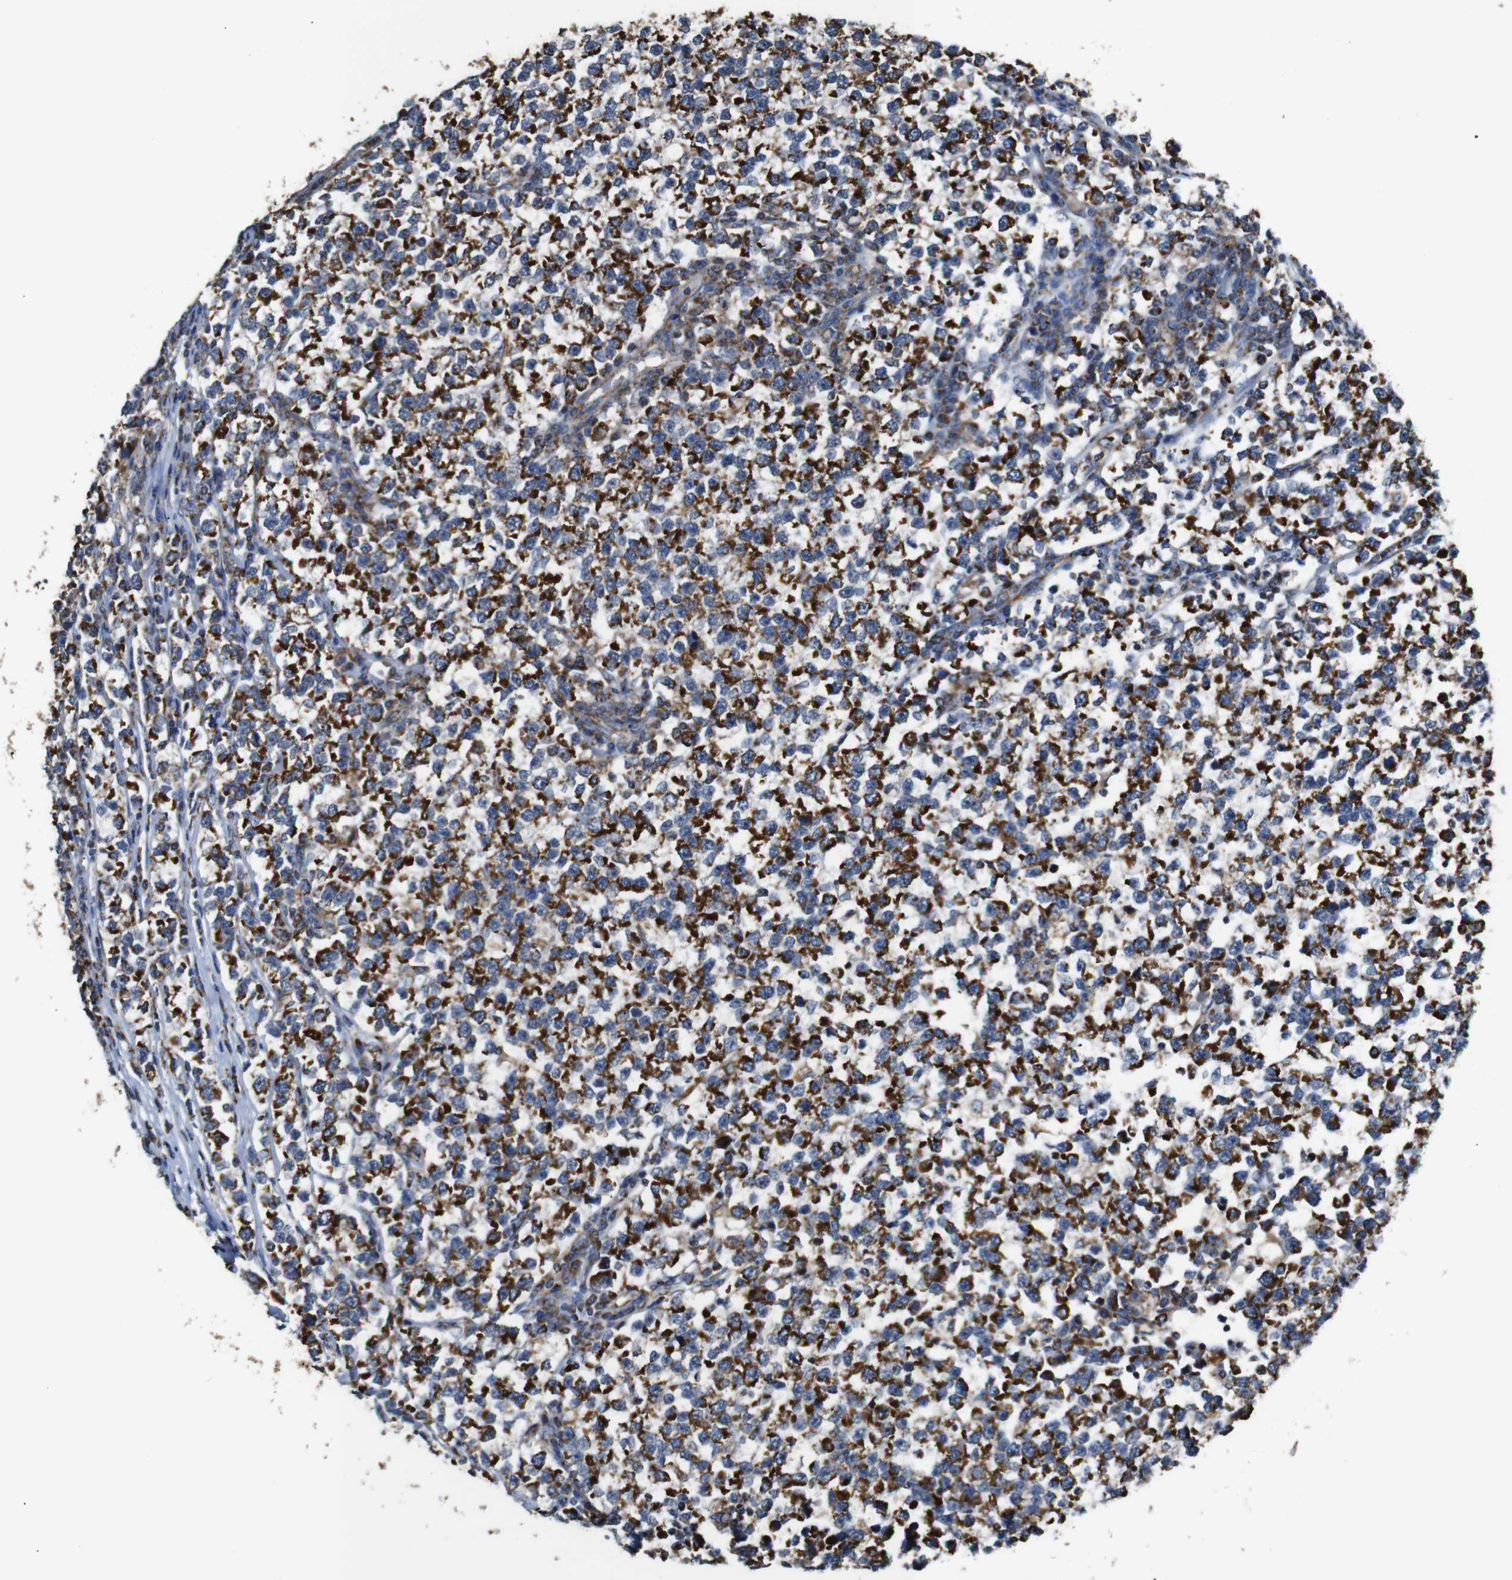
{"staining": {"intensity": "strong", "quantity": ">75%", "location": "cytoplasmic/membranous"}, "tissue": "testis cancer", "cell_type": "Tumor cells", "image_type": "cancer", "snomed": [{"axis": "morphology", "description": "Normal tissue, NOS"}, {"axis": "morphology", "description": "Seminoma, NOS"}, {"axis": "topography", "description": "Testis"}], "caption": "Immunohistochemistry of human testis cancer (seminoma) displays high levels of strong cytoplasmic/membranous staining in about >75% of tumor cells. The staining was performed using DAB (3,3'-diaminobenzidine) to visualize the protein expression in brown, while the nuclei were stained in blue with hematoxylin (Magnification: 20x).", "gene": "NR3C2", "patient": {"sex": "male", "age": 43}}